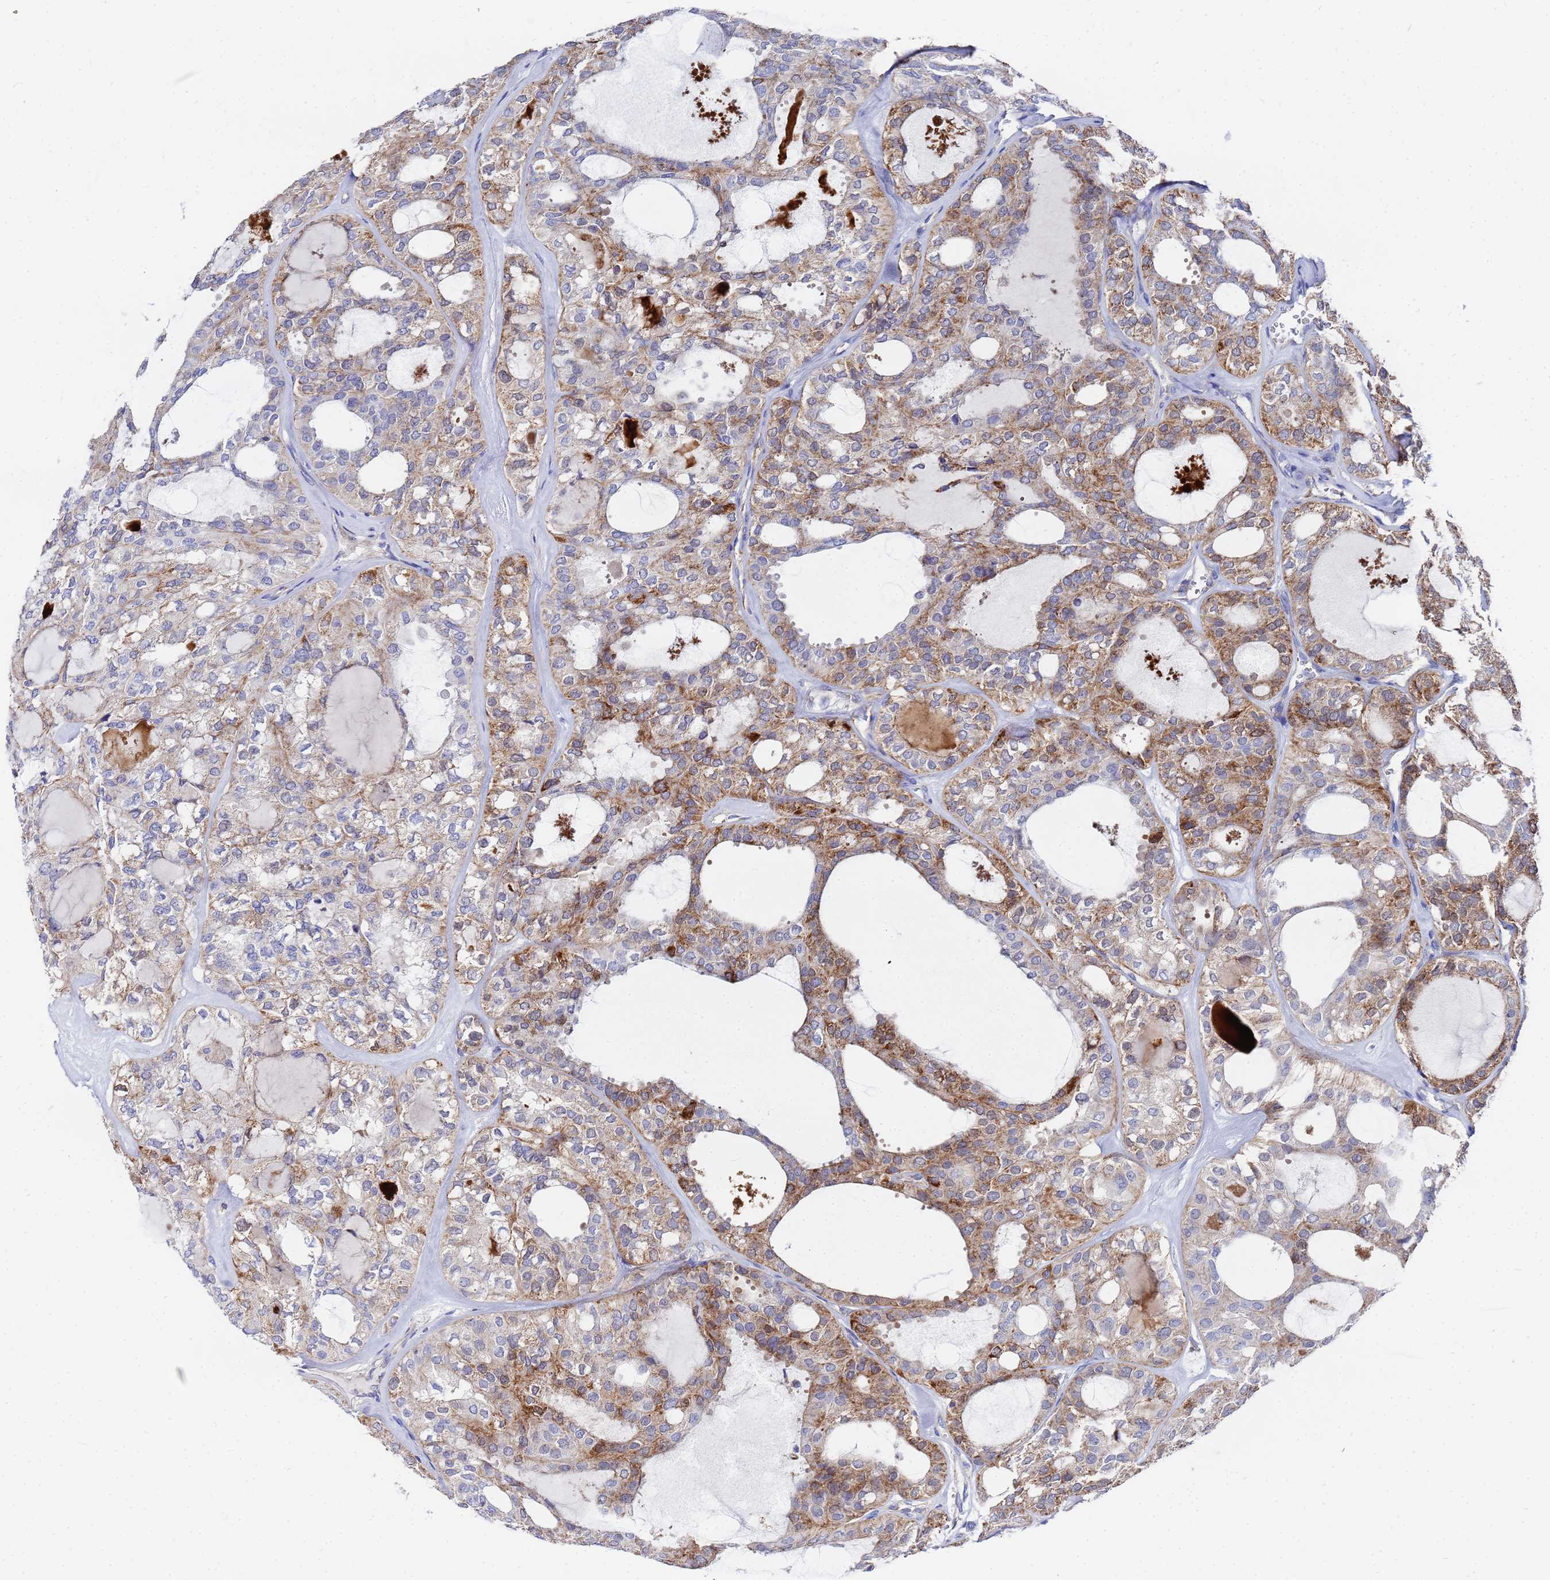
{"staining": {"intensity": "moderate", "quantity": "25%-75%", "location": "cytoplasmic/membranous"}, "tissue": "thyroid cancer", "cell_type": "Tumor cells", "image_type": "cancer", "snomed": [{"axis": "morphology", "description": "Follicular adenoma carcinoma, NOS"}, {"axis": "topography", "description": "Thyroid gland"}], "caption": "Protein expression by immunohistochemistry shows moderate cytoplasmic/membranous expression in approximately 25%-75% of tumor cells in follicular adenoma carcinoma (thyroid).", "gene": "FAHD2A", "patient": {"sex": "male", "age": 75}}